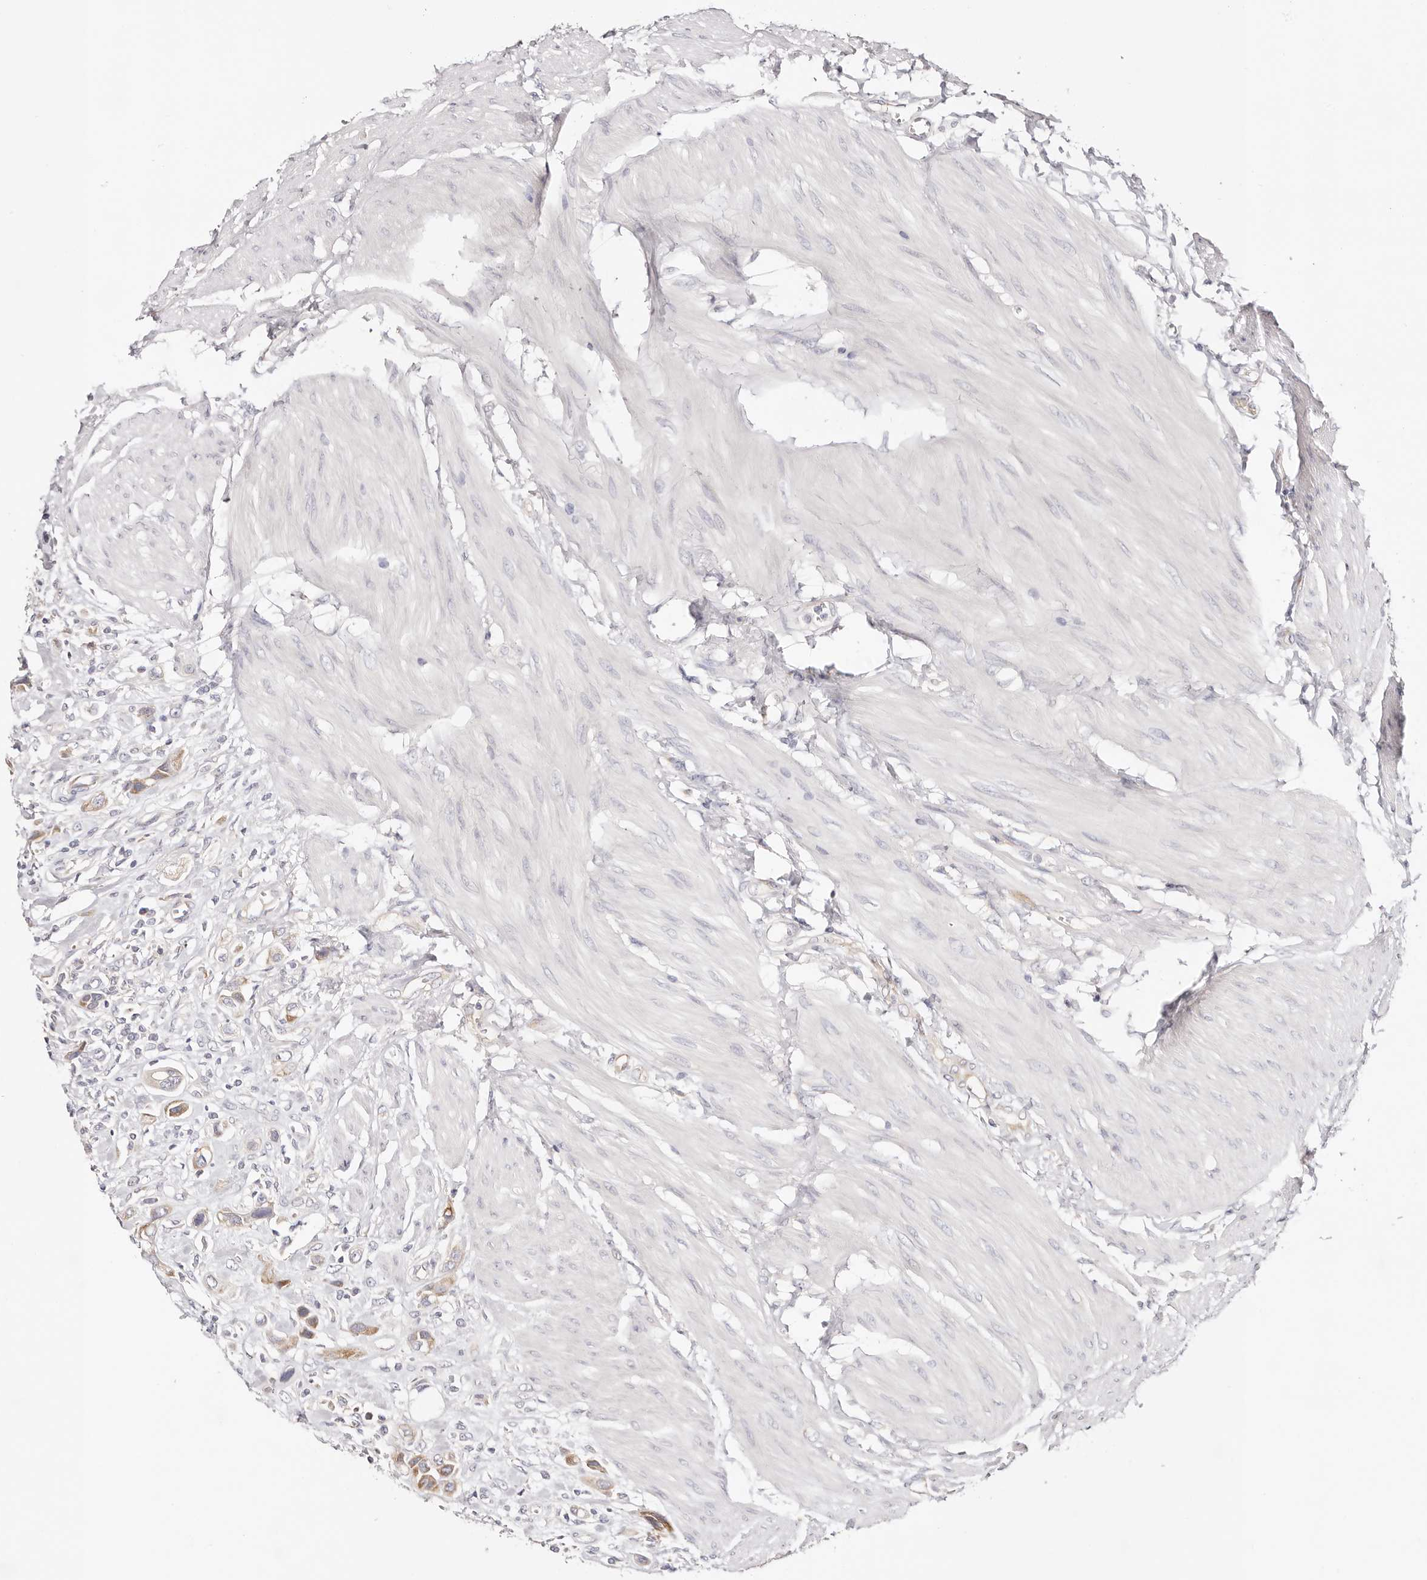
{"staining": {"intensity": "moderate", "quantity": "<25%", "location": "cytoplasmic/membranous"}, "tissue": "urothelial cancer", "cell_type": "Tumor cells", "image_type": "cancer", "snomed": [{"axis": "morphology", "description": "Urothelial carcinoma, High grade"}, {"axis": "topography", "description": "Urinary bladder"}], "caption": "Immunohistochemical staining of urothelial carcinoma (high-grade) displays low levels of moderate cytoplasmic/membranous protein staining in about <25% of tumor cells.", "gene": "GNA13", "patient": {"sex": "male", "age": 50}}